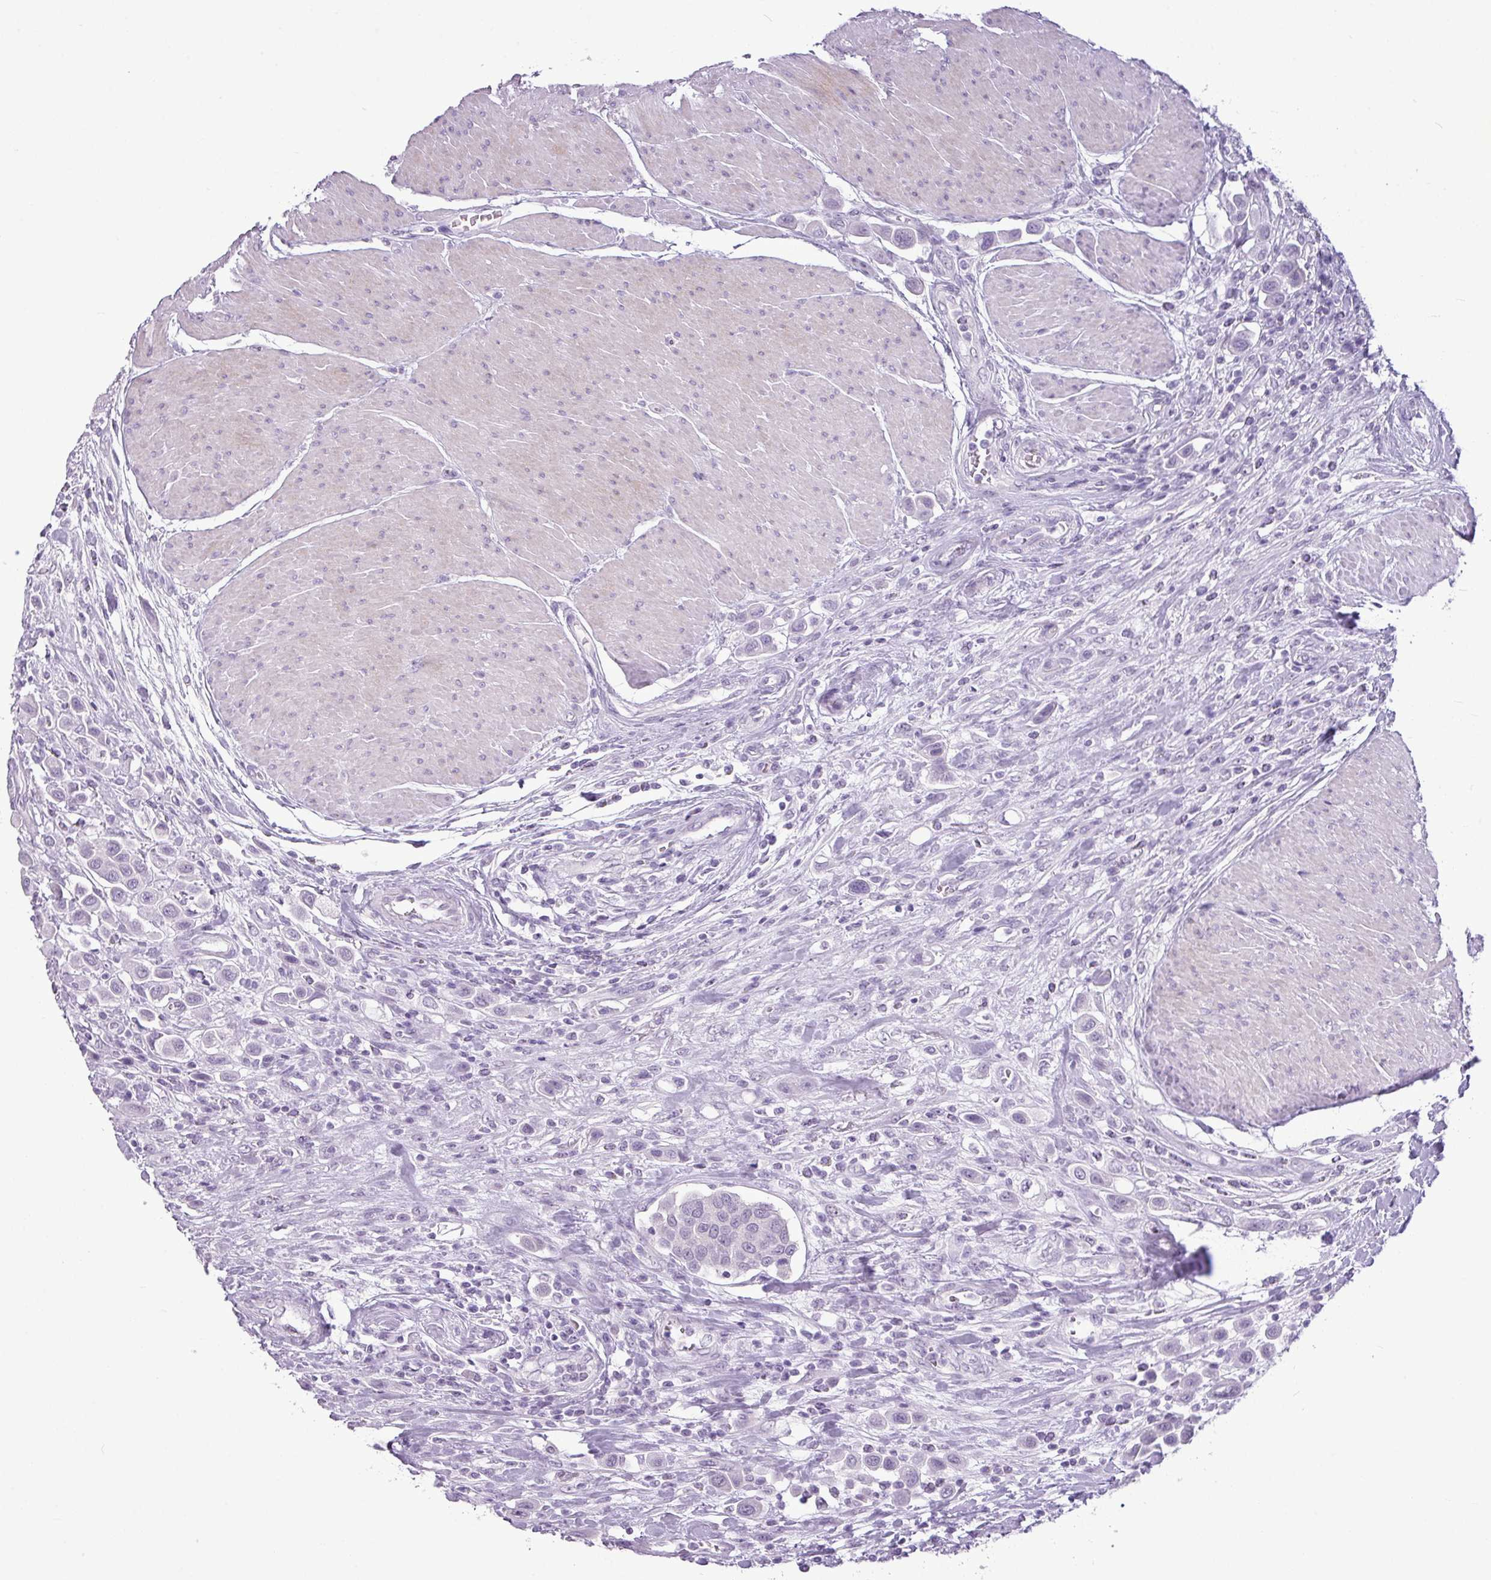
{"staining": {"intensity": "negative", "quantity": "none", "location": "none"}, "tissue": "urothelial cancer", "cell_type": "Tumor cells", "image_type": "cancer", "snomed": [{"axis": "morphology", "description": "Urothelial carcinoma, High grade"}, {"axis": "topography", "description": "Urinary bladder"}], "caption": "Tumor cells show no significant protein expression in urothelial cancer. (Immunohistochemistry (ihc), brightfield microscopy, high magnification).", "gene": "AMY2A", "patient": {"sex": "male", "age": 50}}